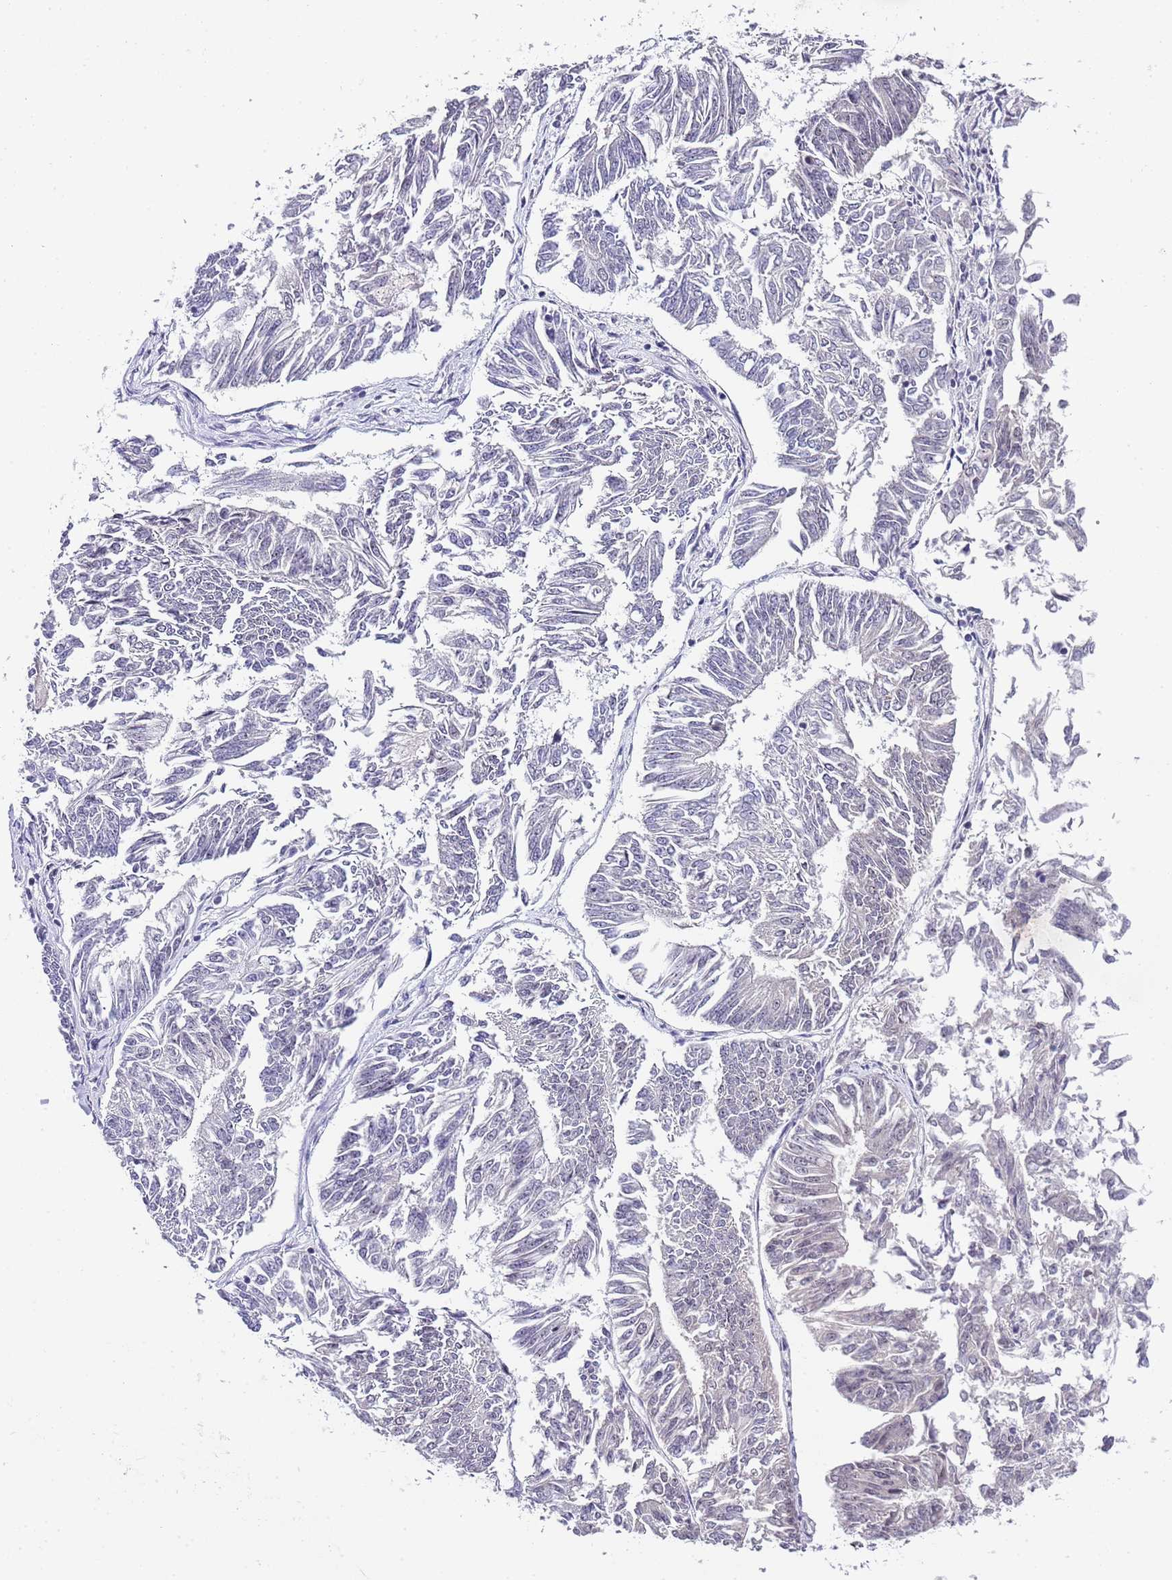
{"staining": {"intensity": "negative", "quantity": "none", "location": "none"}, "tissue": "endometrial cancer", "cell_type": "Tumor cells", "image_type": "cancer", "snomed": [{"axis": "morphology", "description": "Adenocarcinoma, NOS"}, {"axis": "topography", "description": "Endometrium"}], "caption": "High magnification brightfield microscopy of adenocarcinoma (endometrial) stained with DAB (brown) and counterstained with hematoxylin (blue): tumor cells show no significant positivity.", "gene": "NOP56", "patient": {"sex": "female", "age": 58}}